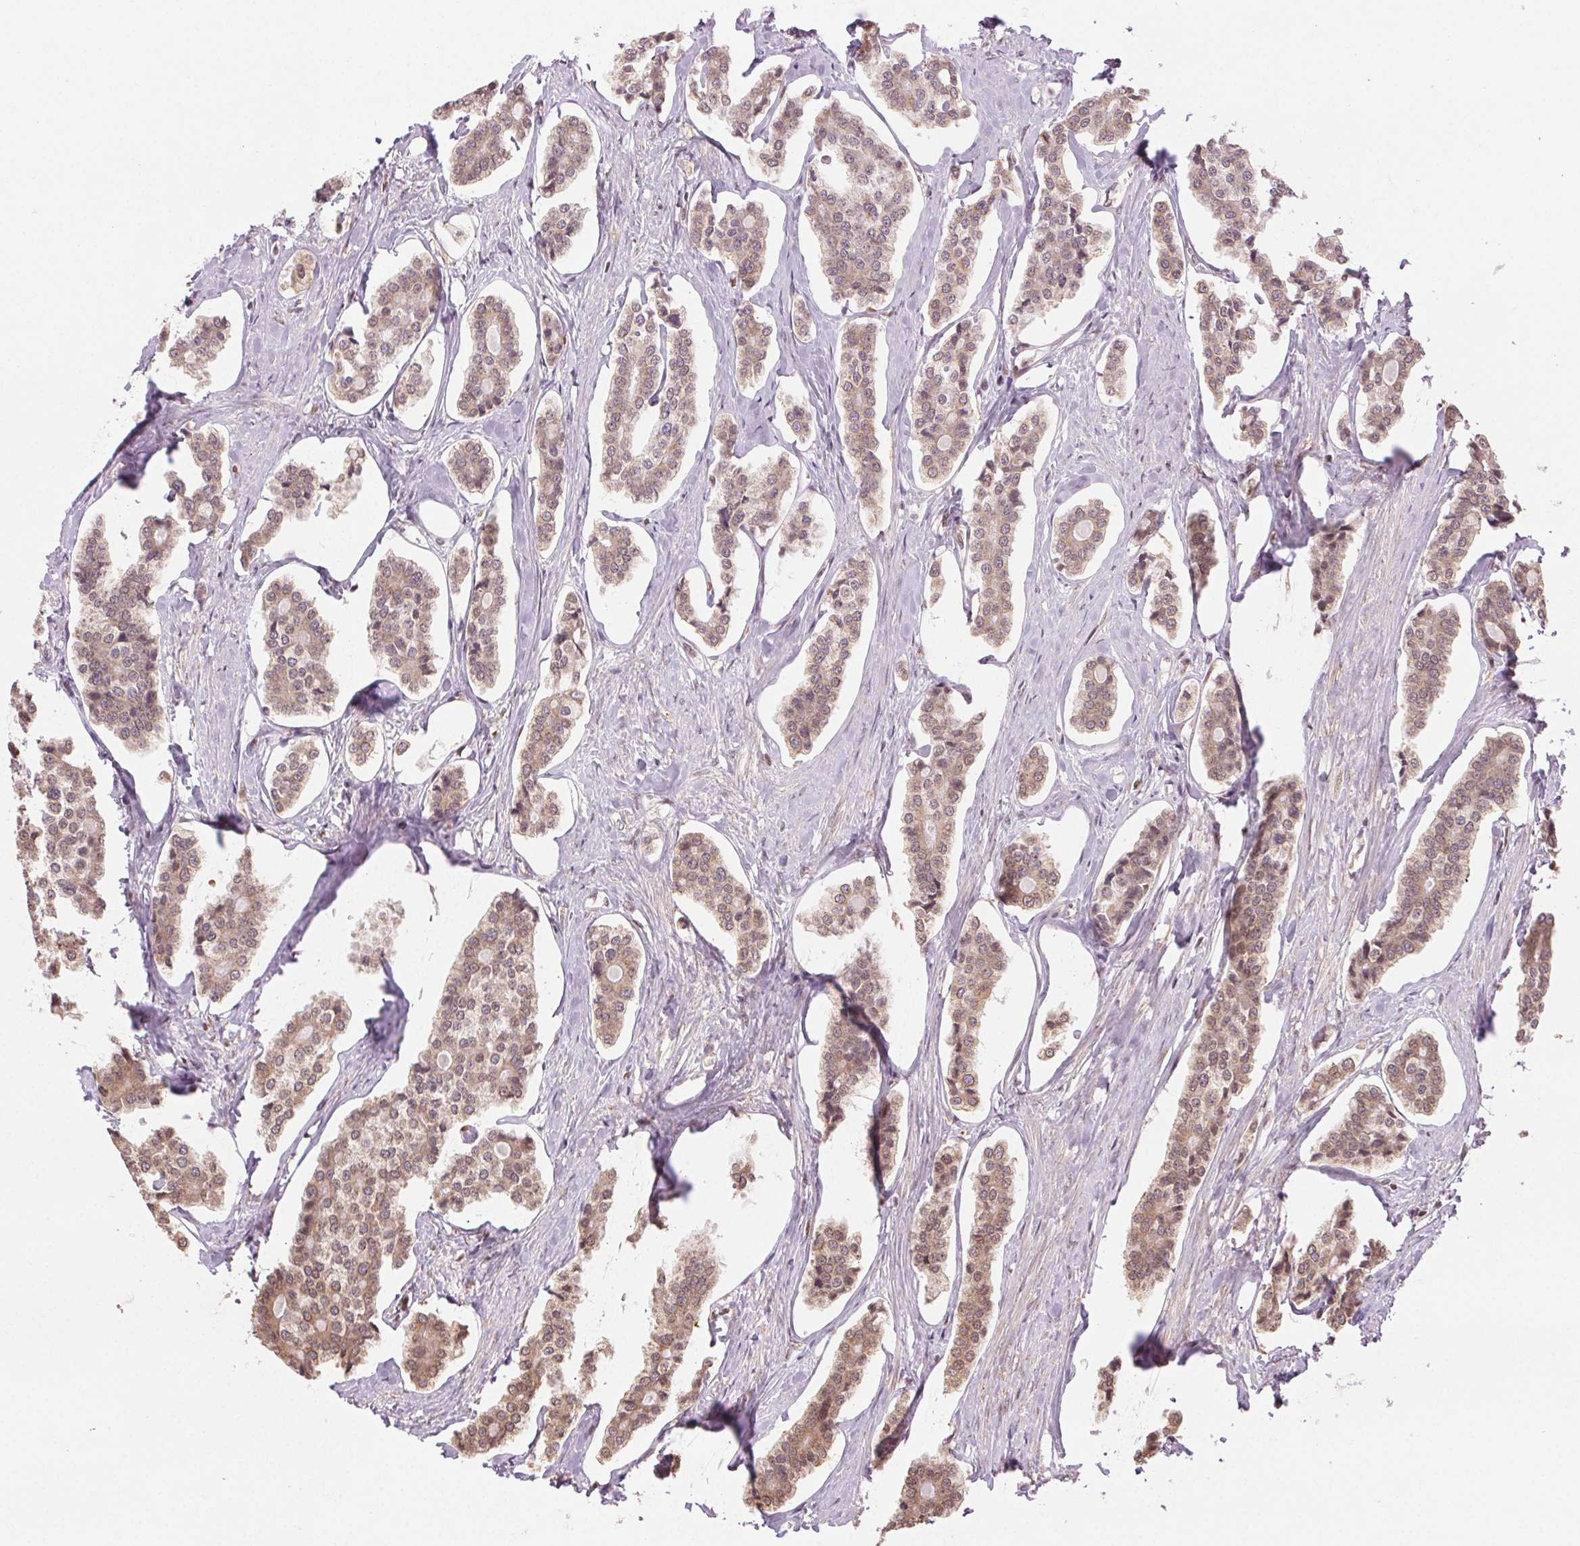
{"staining": {"intensity": "weak", "quantity": ">75%", "location": "cytoplasmic/membranous,nuclear"}, "tissue": "carcinoid", "cell_type": "Tumor cells", "image_type": "cancer", "snomed": [{"axis": "morphology", "description": "Carcinoid, malignant, NOS"}, {"axis": "topography", "description": "Small intestine"}], "caption": "Immunohistochemistry (IHC) (DAB (3,3'-diaminobenzidine)) staining of human carcinoid (malignant) exhibits weak cytoplasmic/membranous and nuclear protein staining in about >75% of tumor cells.", "gene": "TREML4", "patient": {"sex": "female", "age": 65}}